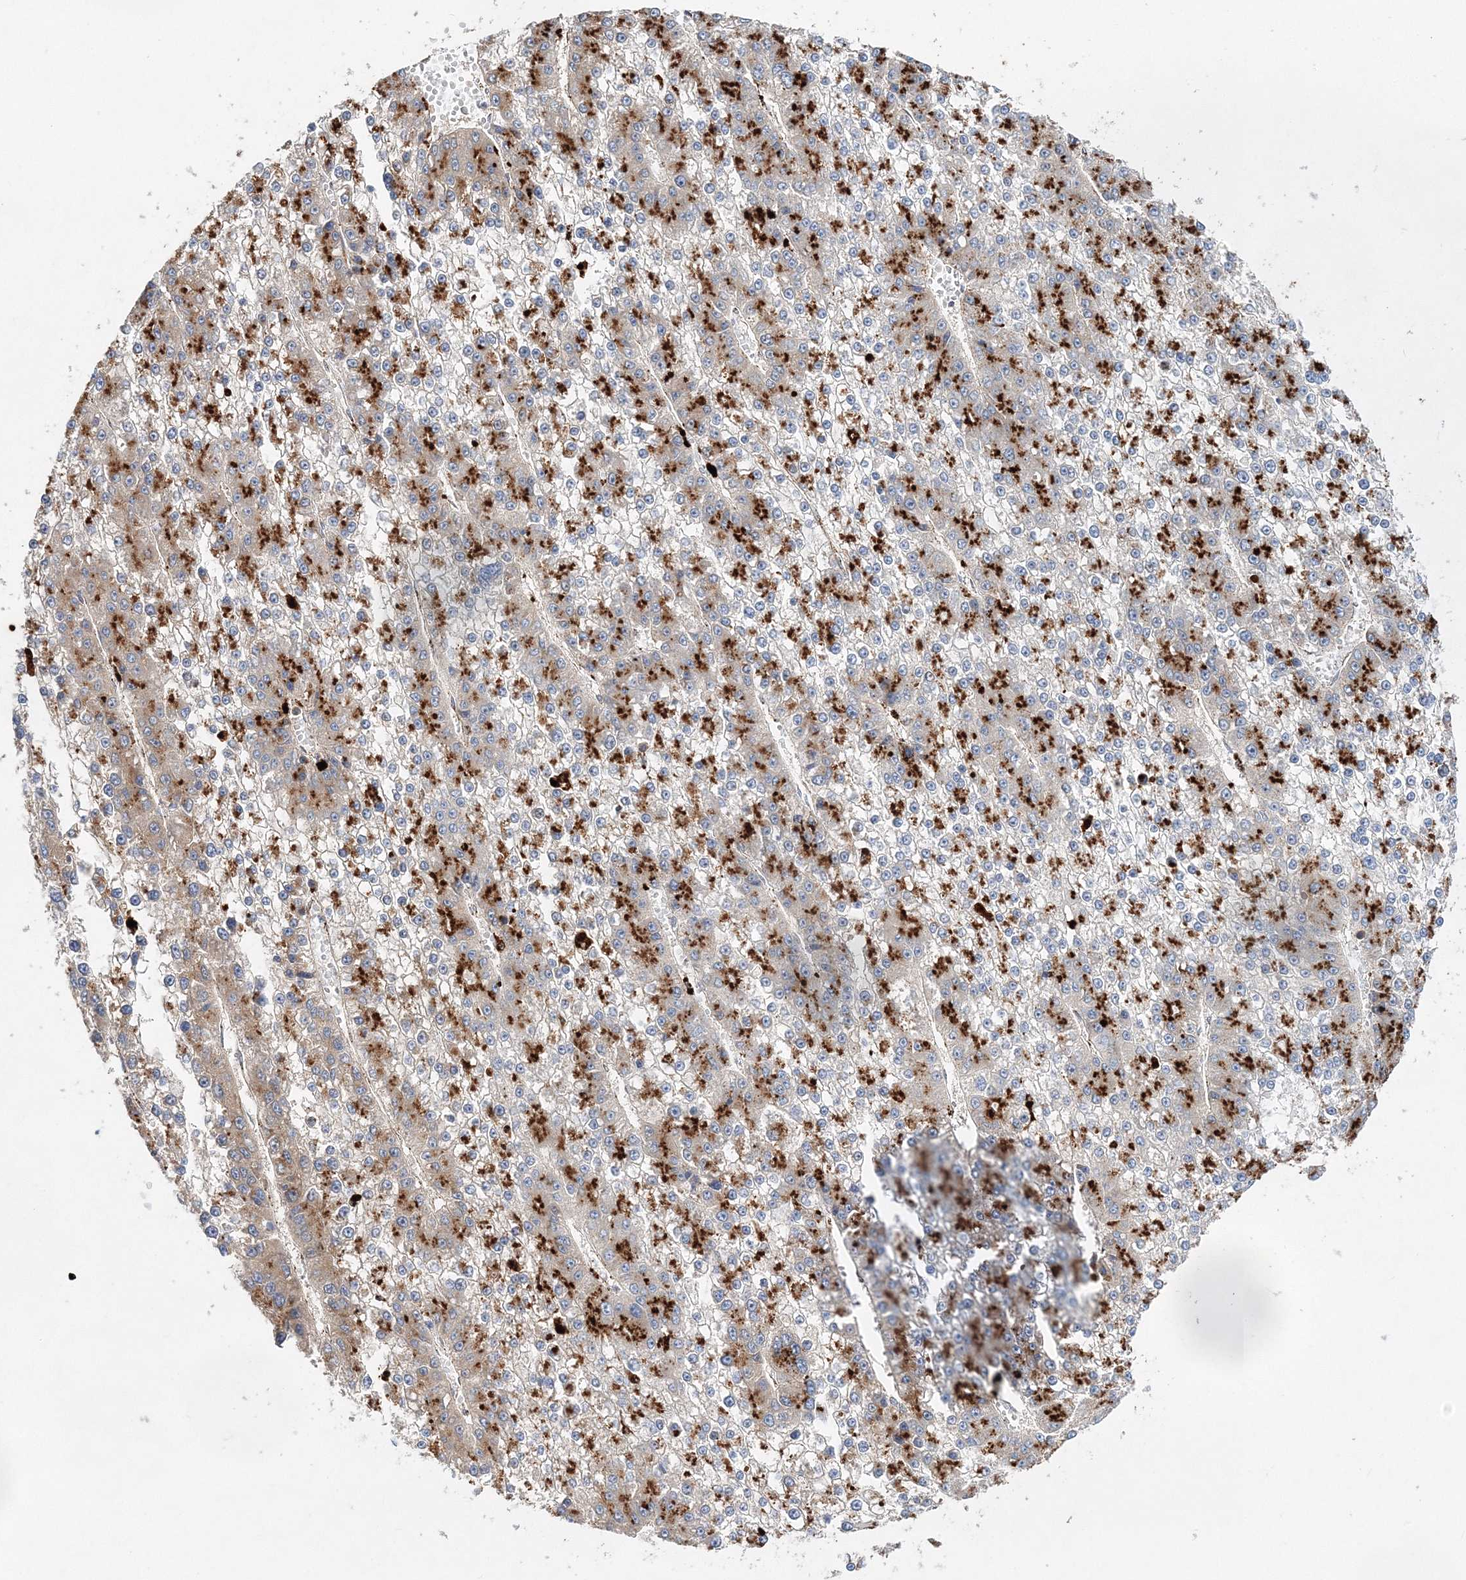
{"staining": {"intensity": "strong", "quantity": "25%-75%", "location": "cytoplasmic/membranous"}, "tissue": "liver cancer", "cell_type": "Tumor cells", "image_type": "cancer", "snomed": [{"axis": "morphology", "description": "Carcinoma, Hepatocellular, NOS"}, {"axis": "topography", "description": "Liver"}], "caption": "Protein staining of liver cancer tissue exhibits strong cytoplasmic/membranous staining in approximately 25%-75% of tumor cells.", "gene": "C3orf38", "patient": {"sex": "female", "age": 73}}